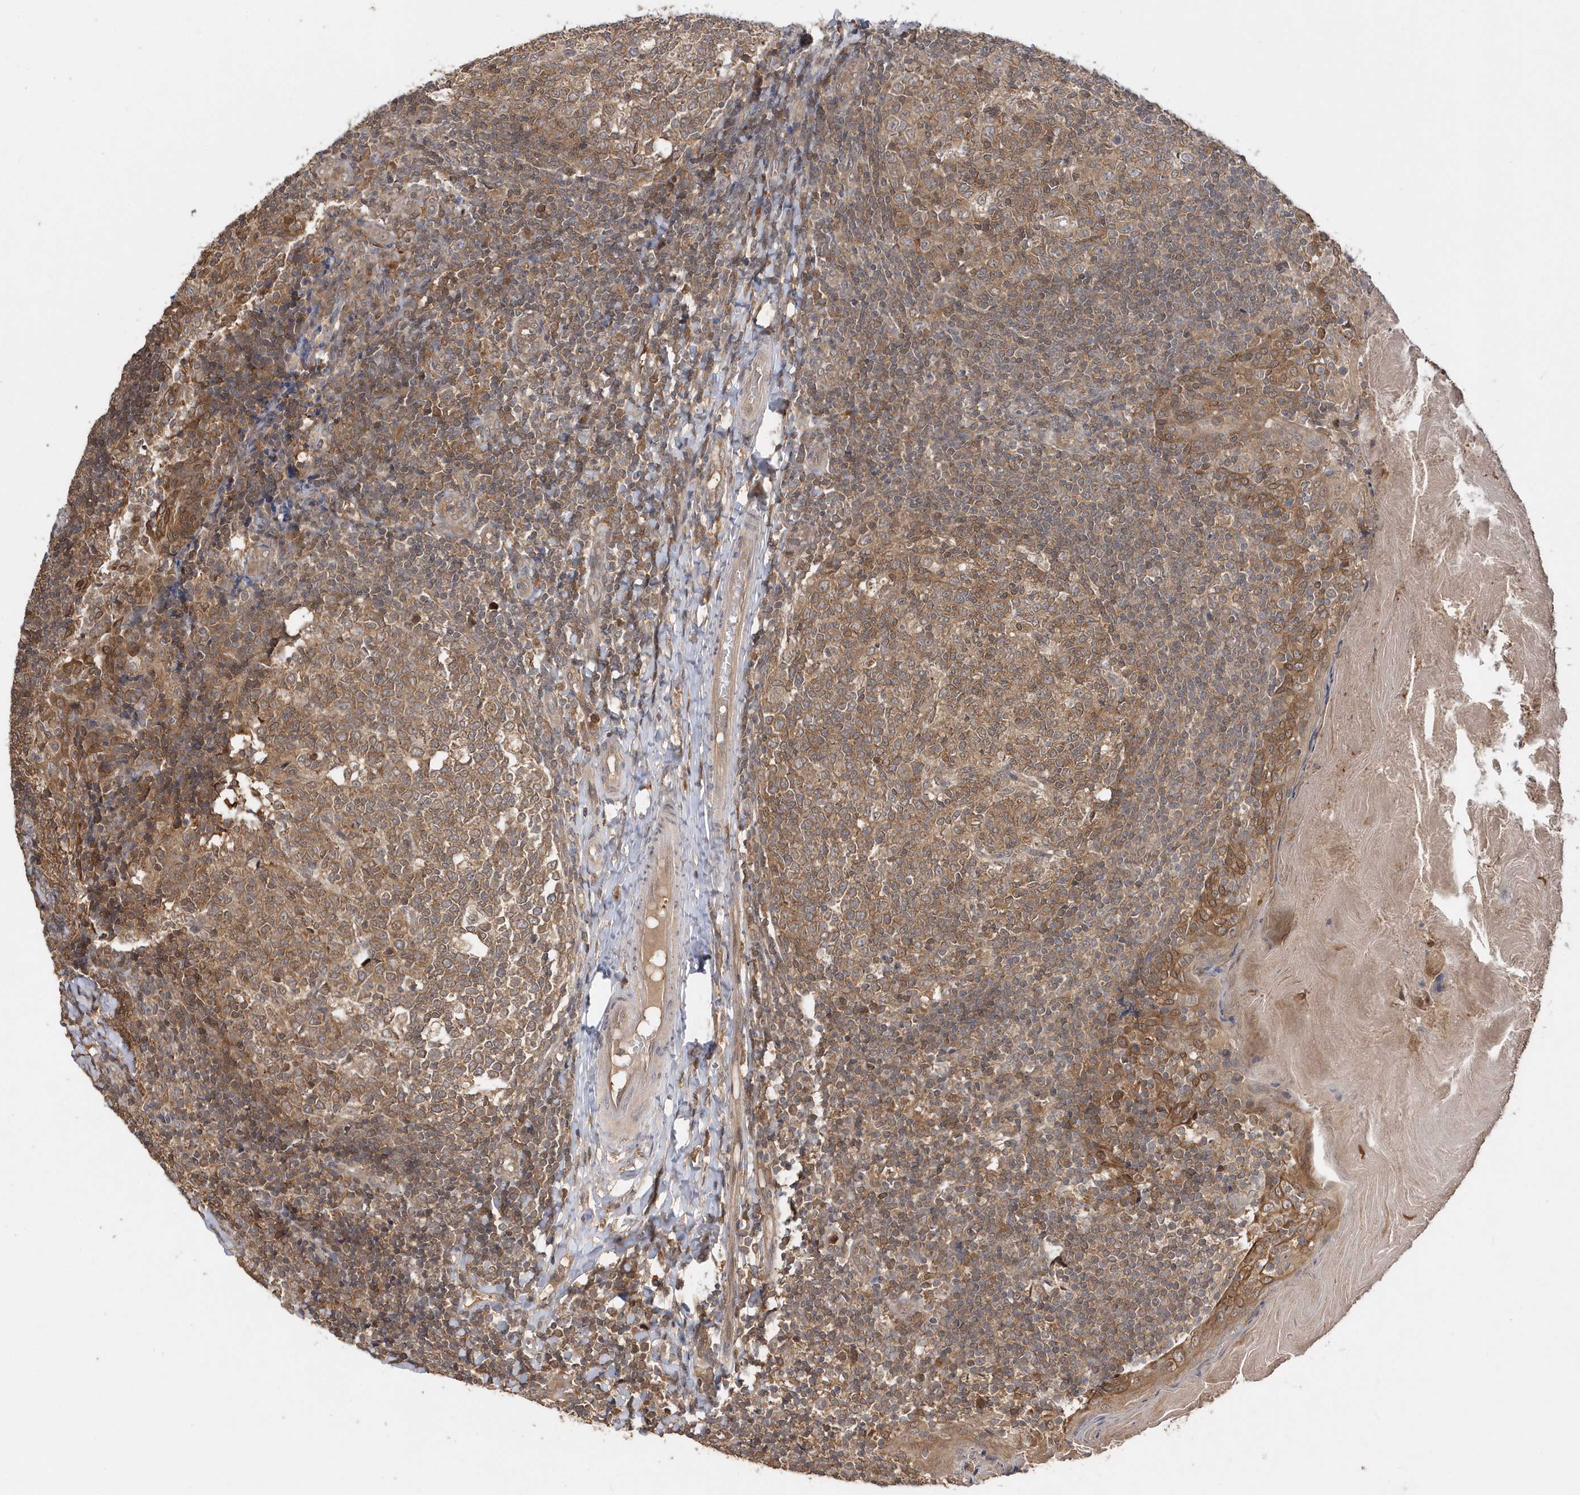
{"staining": {"intensity": "moderate", "quantity": ">75%", "location": "cytoplasmic/membranous"}, "tissue": "tonsil", "cell_type": "Germinal center cells", "image_type": "normal", "snomed": [{"axis": "morphology", "description": "Normal tissue, NOS"}, {"axis": "topography", "description": "Tonsil"}], "caption": "Moderate cytoplasmic/membranous staining is appreciated in about >75% of germinal center cells in unremarkable tonsil.", "gene": "RPEL1", "patient": {"sex": "female", "age": 19}}